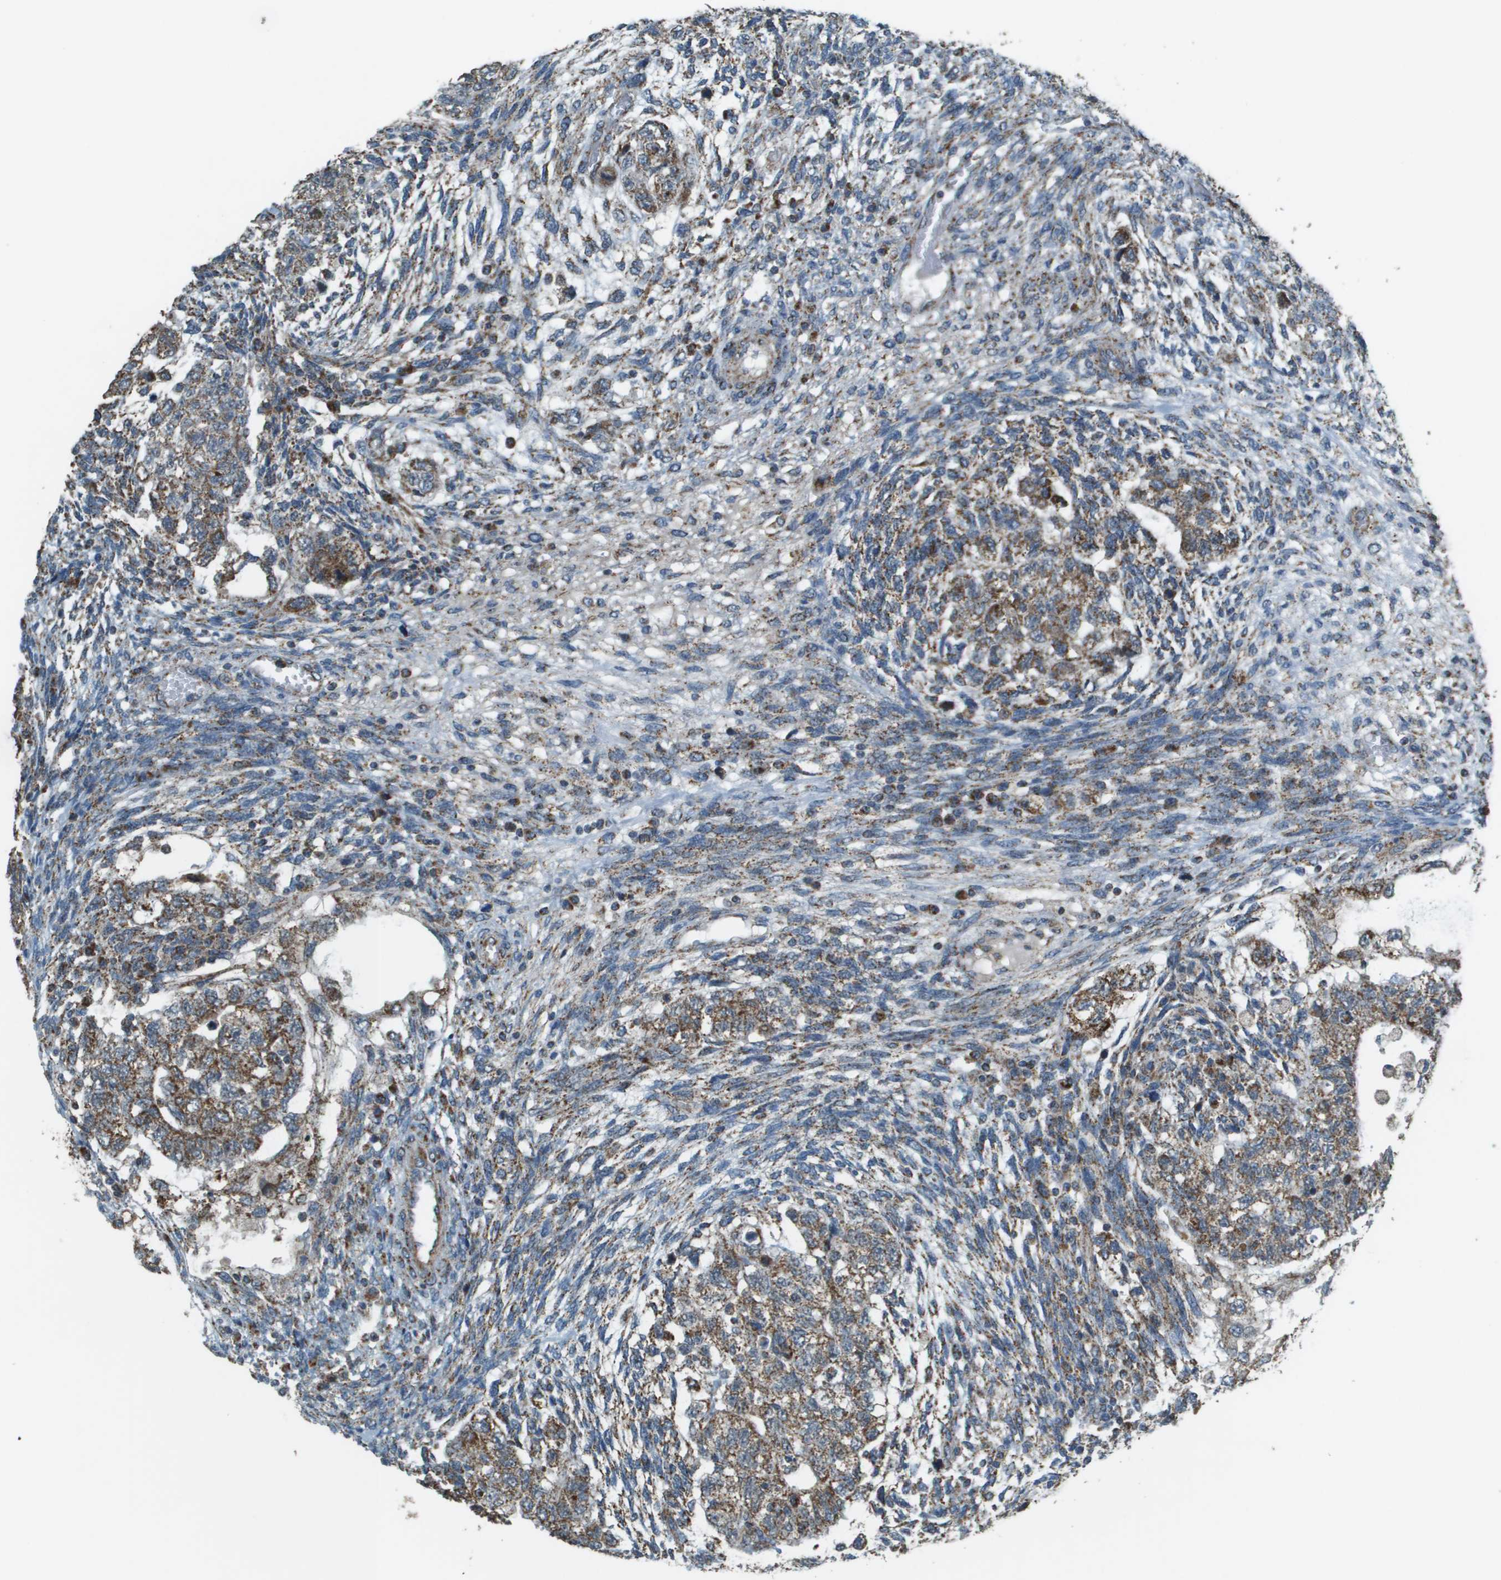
{"staining": {"intensity": "moderate", "quantity": ">75%", "location": "cytoplasmic/membranous"}, "tissue": "testis cancer", "cell_type": "Tumor cells", "image_type": "cancer", "snomed": [{"axis": "morphology", "description": "Normal tissue, NOS"}, {"axis": "morphology", "description": "Carcinoma, Embryonal, NOS"}, {"axis": "topography", "description": "Testis"}], "caption": "Brown immunohistochemical staining in testis cancer (embryonal carcinoma) exhibits moderate cytoplasmic/membranous expression in approximately >75% of tumor cells. Using DAB (3,3'-diaminobenzidine) (brown) and hematoxylin (blue) stains, captured at high magnification using brightfield microscopy.", "gene": "FH", "patient": {"sex": "male", "age": 36}}